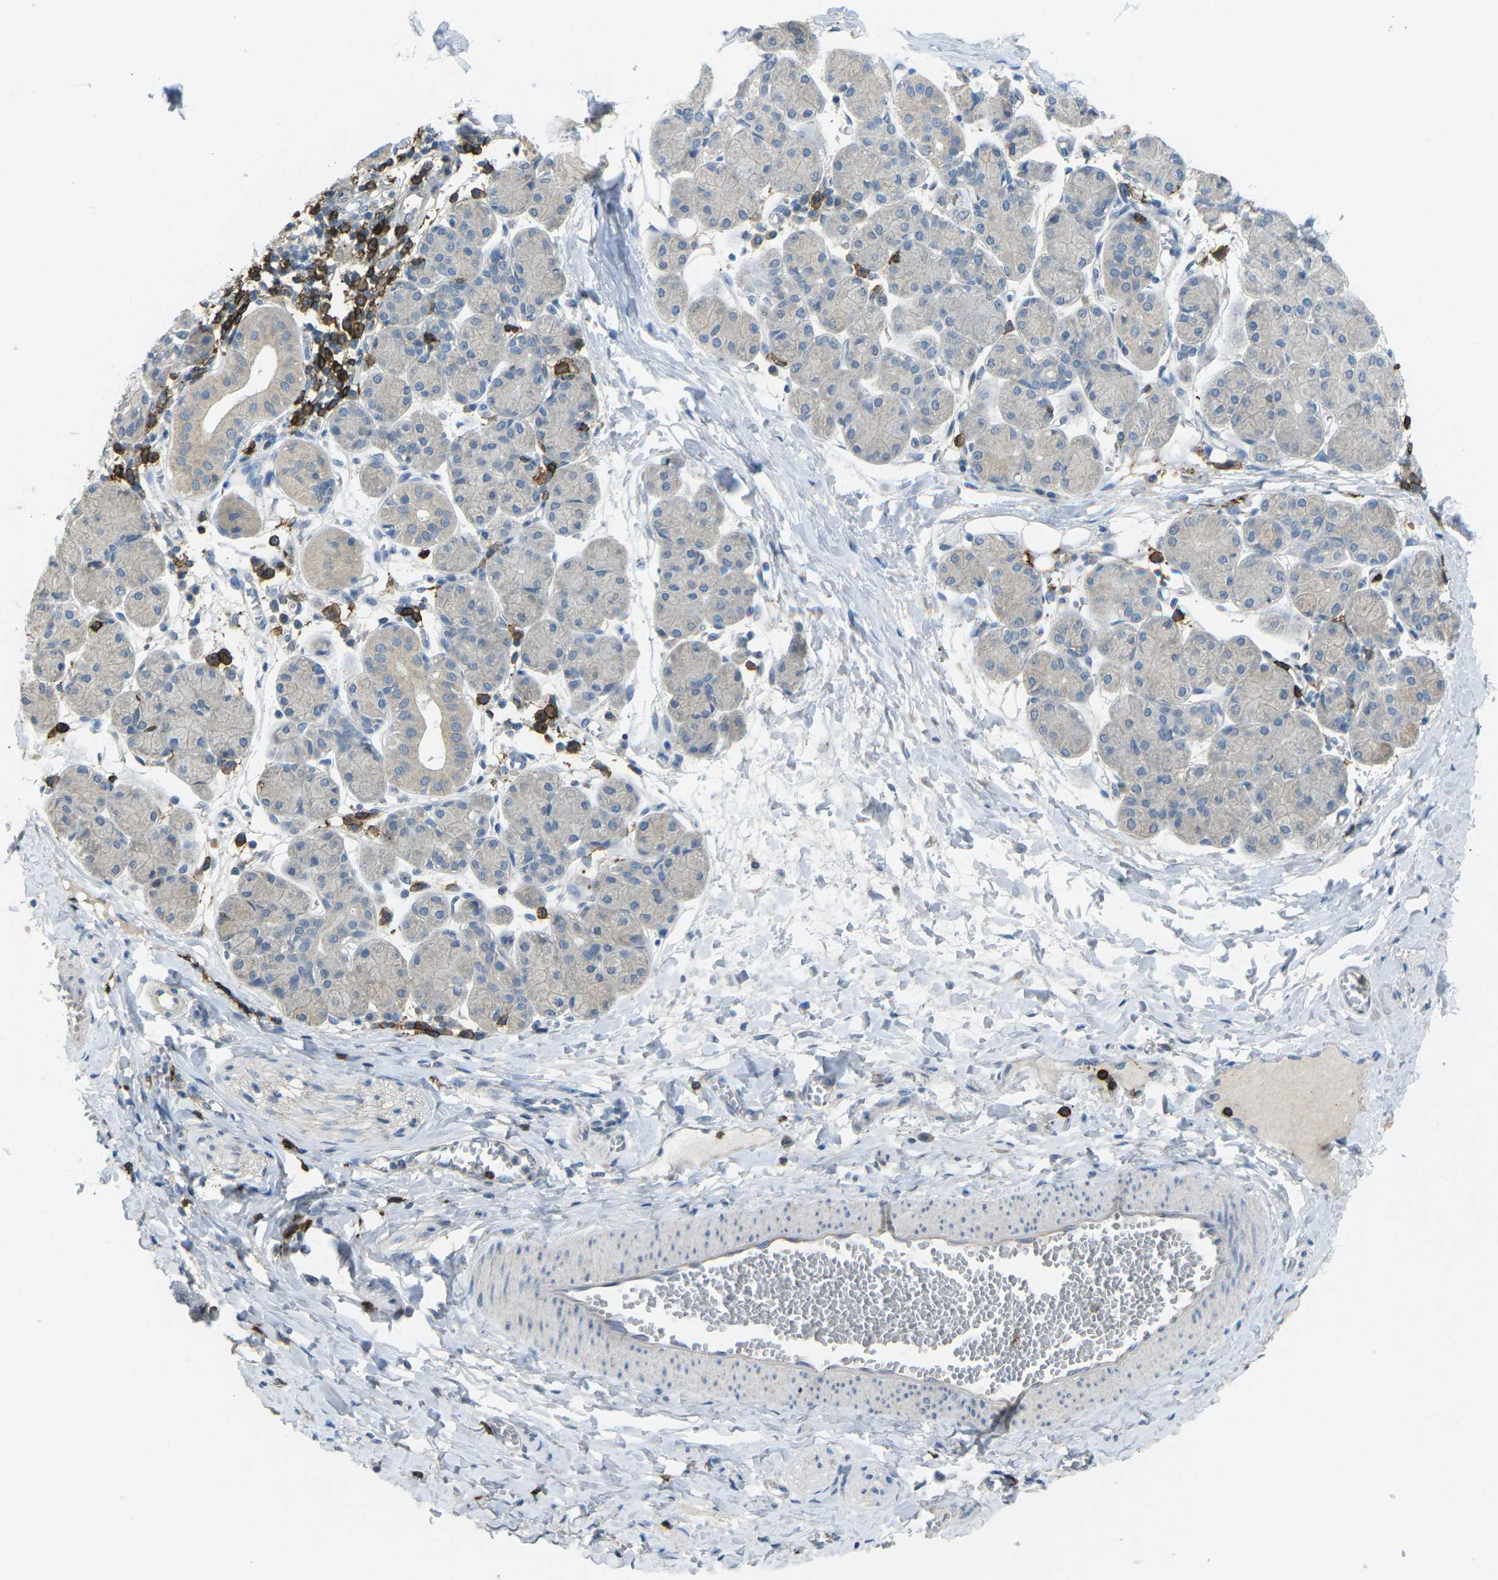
{"staining": {"intensity": "weak", "quantity": "<25%", "location": "cytoplasmic/membranous"}, "tissue": "salivary gland", "cell_type": "Glandular cells", "image_type": "normal", "snomed": [{"axis": "morphology", "description": "Normal tissue, NOS"}, {"axis": "morphology", "description": "Inflammation, NOS"}, {"axis": "topography", "description": "Lymph node"}, {"axis": "topography", "description": "Salivary gland"}], "caption": "A histopathology image of human salivary gland is negative for staining in glandular cells. The staining is performed using DAB (3,3'-diaminobenzidine) brown chromogen with nuclei counter-stained in using hematoxylin.", "gene": "CD19", "patient": {"sex": "male", "age": 3}}